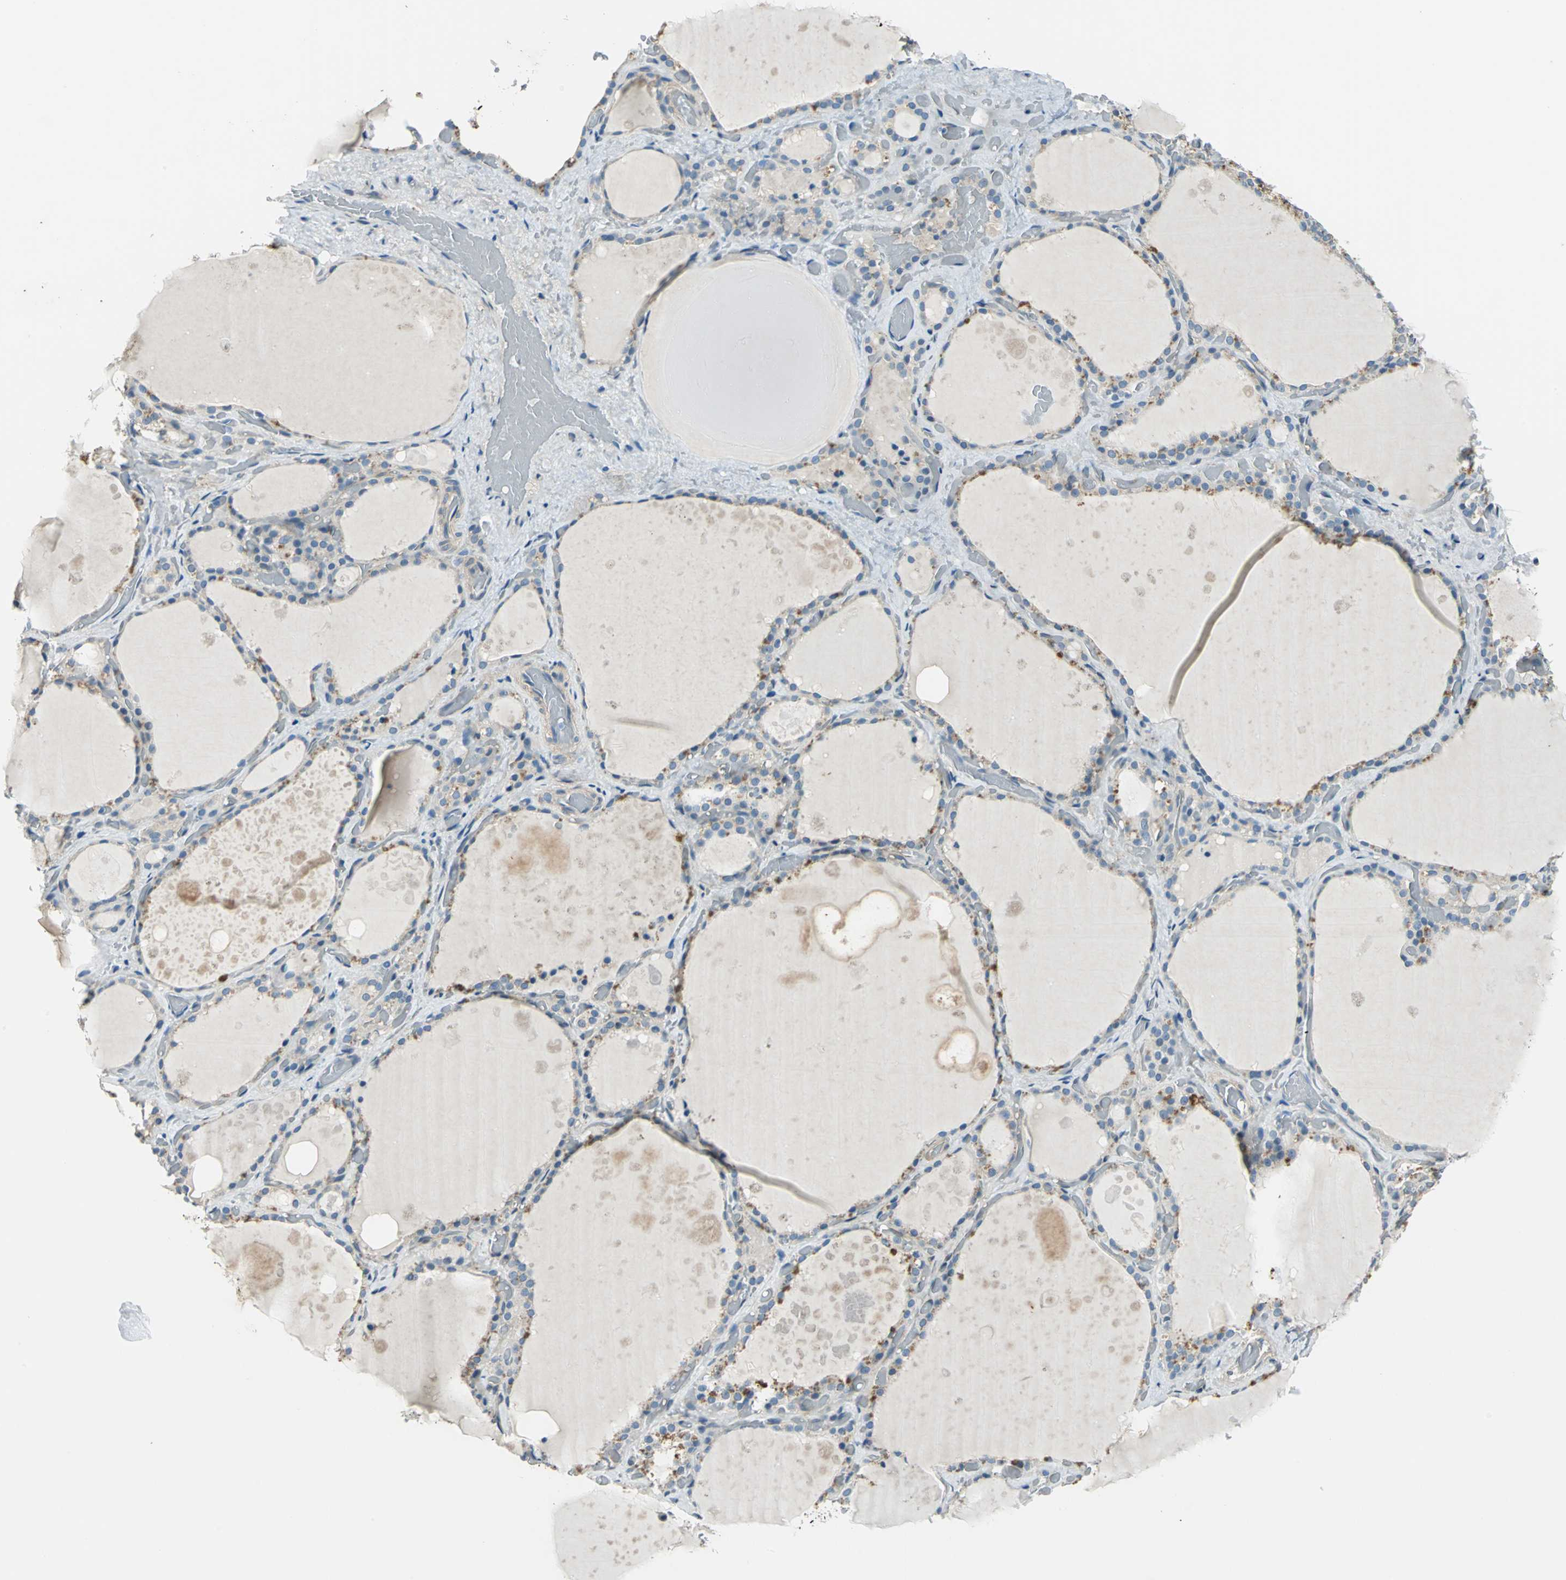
{"staining": {"intensity": "moderate", "quantity": "<25%", "location": "cytoplasmic/membranous"}, "tissue": "thyroid gland", "cell_type": "Glandular cells", "image_type": "normal", "snomed": [{"axis": "morphology", "description": "Normal tissue, NOS"}, {"axis": "topography", "description": "Thyroid gland"}], "caption": "This photomicrograph demonstrates normal thyroid gland stained with immunohistochemistry to label a protein in brown. The cytoplasmic/membranous of glandular cells show moderate positivity for the protein. Nuclei are counter-stained blue.", "gene": "CDC42EP1", "patient": {"sex": "male", "age": 61}}